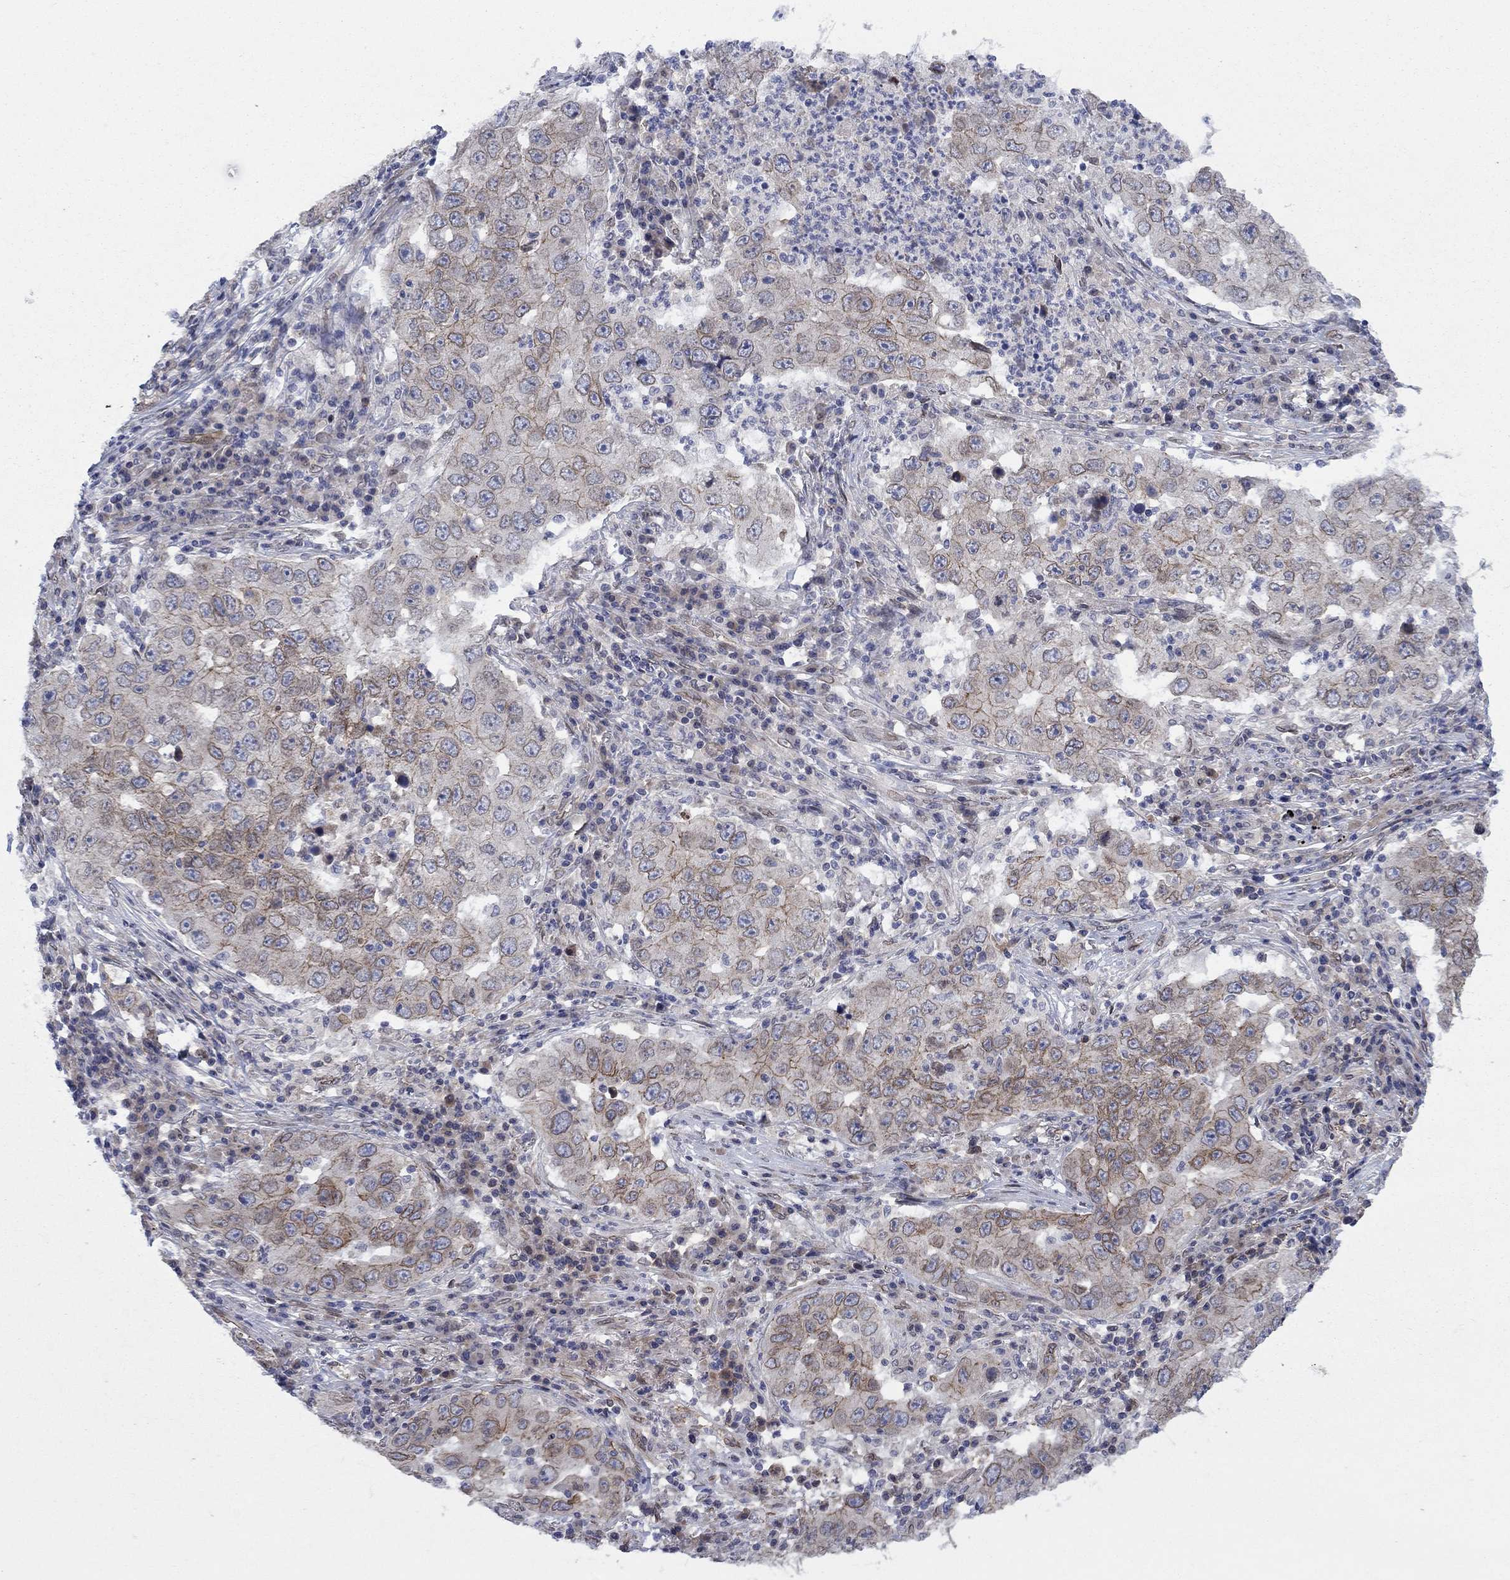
{"staining": {"intensity": "moderate", "quantity": ">75%", "location": "cytoplasmic/membranous"}, "tissue": "lung cancer", "cell_type": "Tumor cells", "image_type": "cancer", "snomed": [{"axis": "morphology", "description": "Adenocarcinoma, NOS"}, {"axis": "topography", "description": "Lung"}], "caption": "Human adenocarcinoma (lung) stained with a brown dye exhibits moderate cytoplasmic/membranous positive expression in approximately >75% of tumor cells.", "gene": "EMC9", "patient": {"sex": "male", "age": 73}}